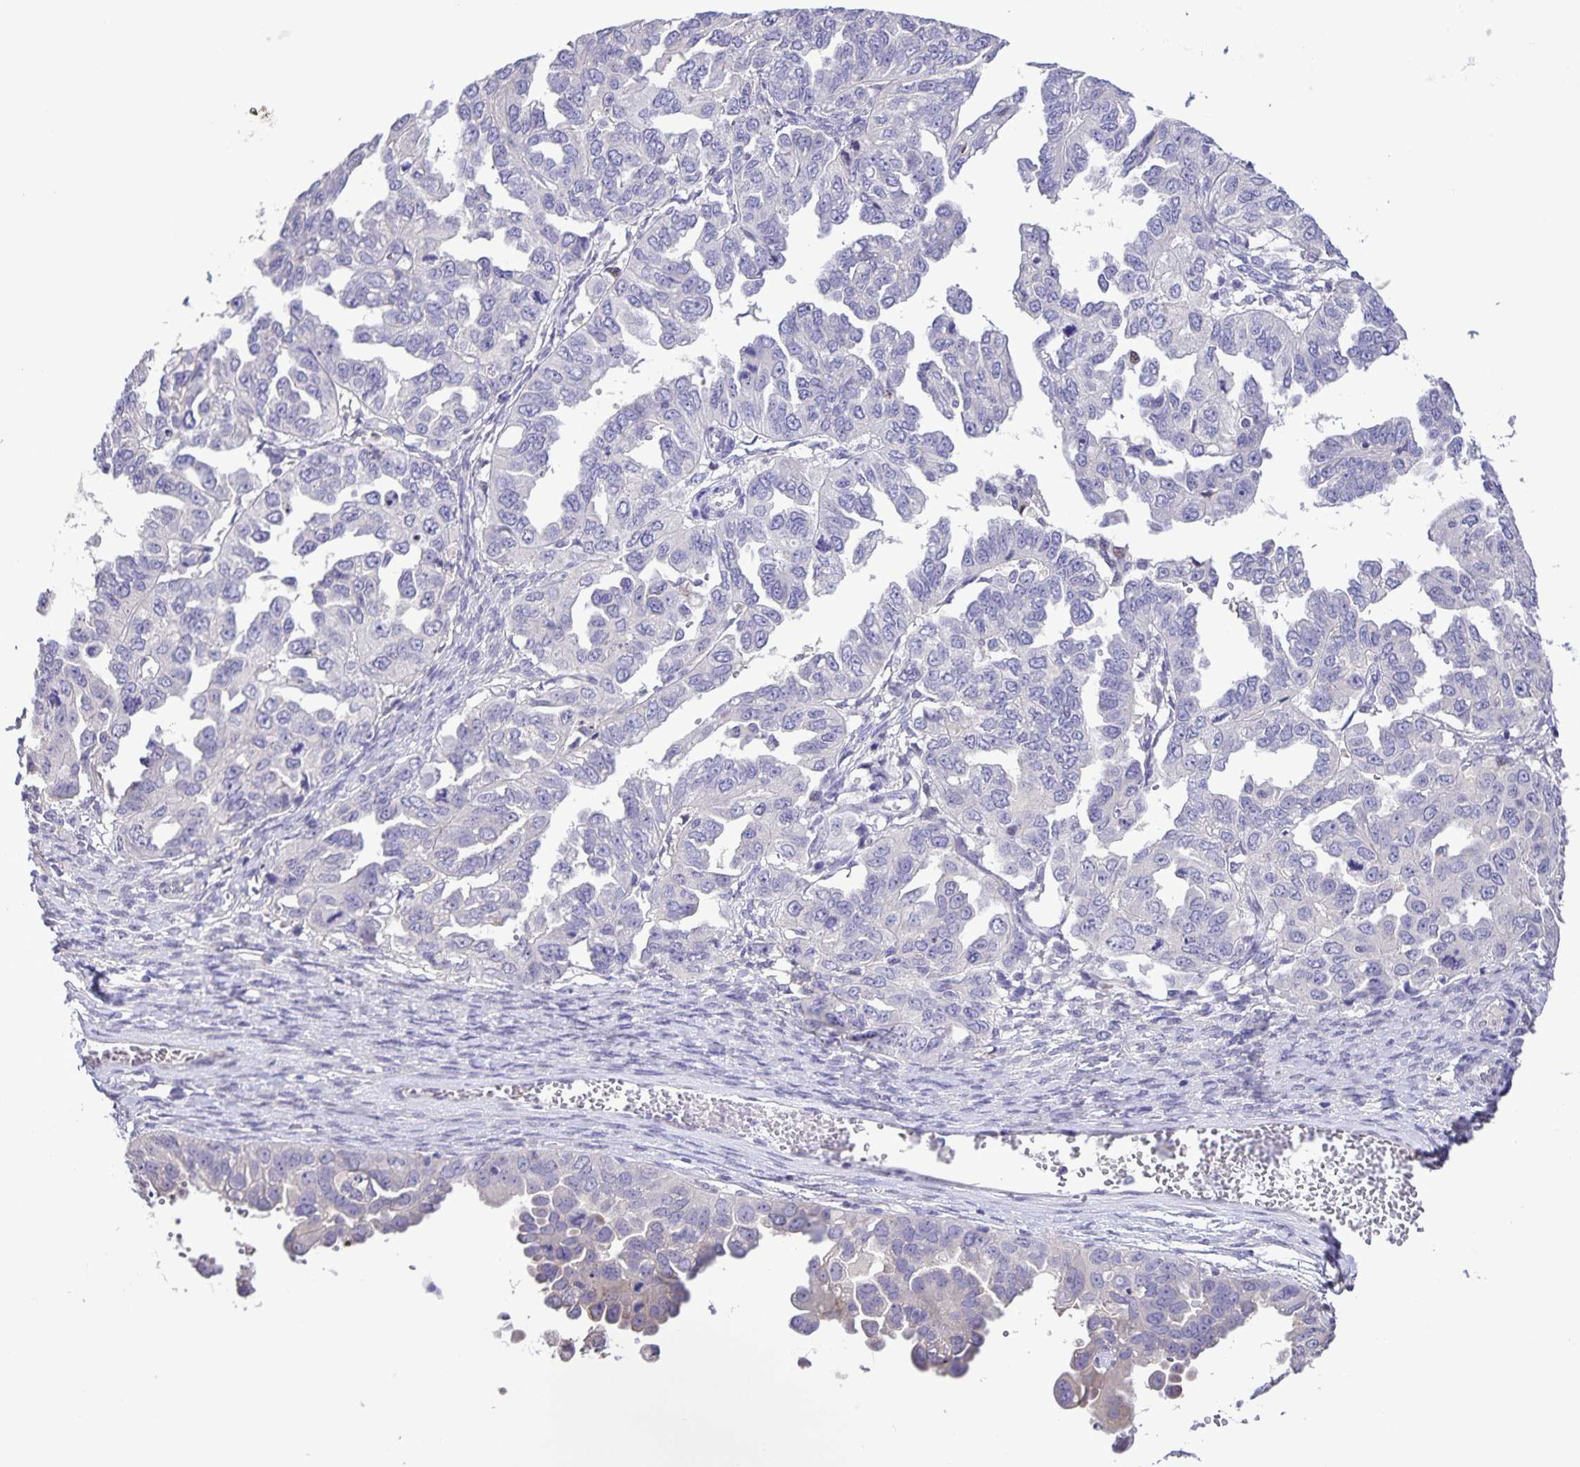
{"staining": {"intensity": "negative", "quantity": "none", "location": "none"}, "tissue": "ovarian cancer", "cell_type": "Tumor cells", "image_type": "cancer", "snomed": [{"axis": "morphology", "description": "Cystadenocarcinoma, serous, NOS"}, {"axis": "topography", "description": "Ovary"}], "caption": "Immunohistochemistry (IHC) of serous cystadenocarcinoma (ovarian) reveals no expression in tumor cells.", "gene": "ONECUT2", "patient": {"sex": "female", "age": 53}}